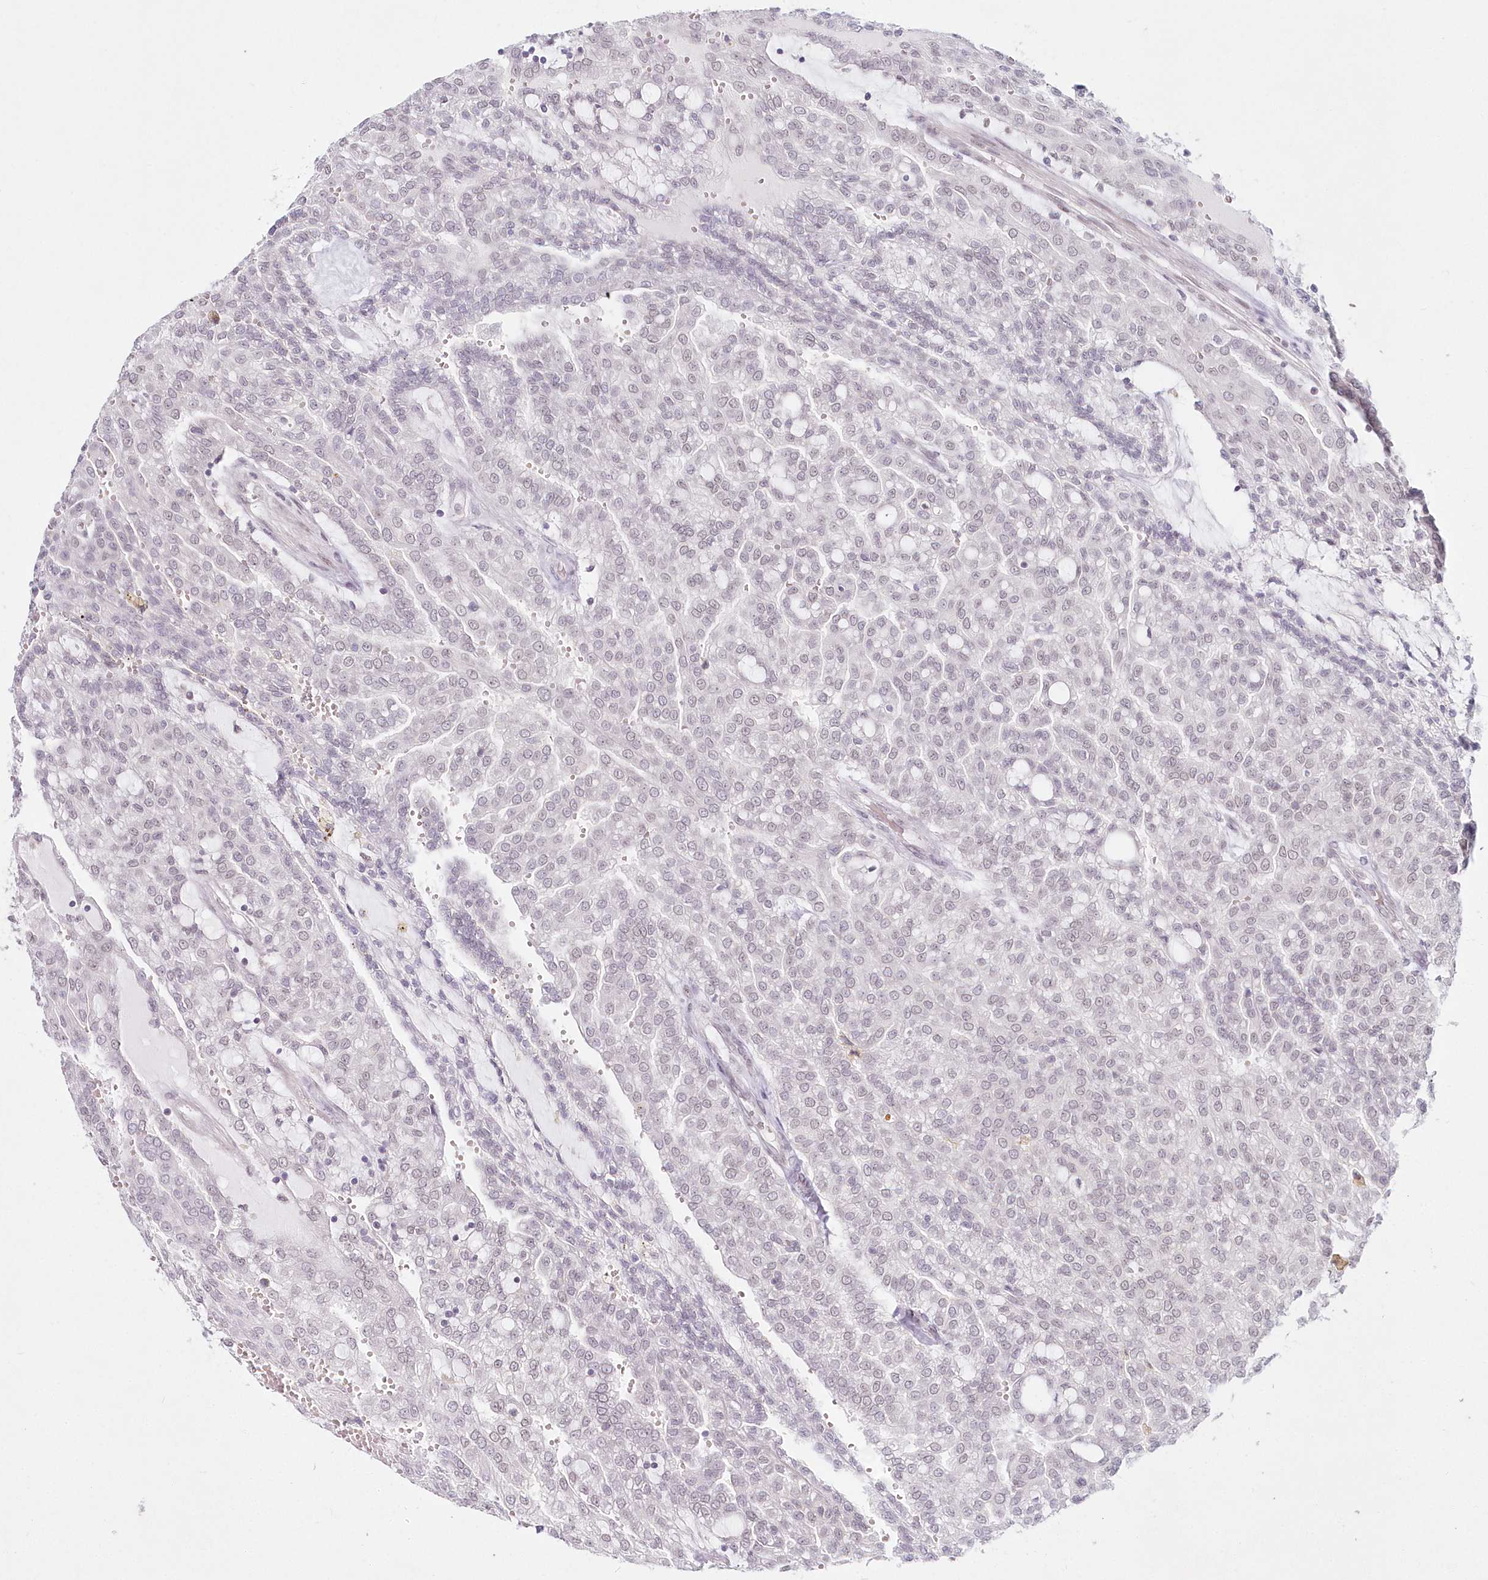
{"staining": {"intensity": "negative", "quantity": "none", "location": "none"}, "tissue": "renal cancer", "cell_type": "Tumor cells", "image_type": "cancer", "snomed": [{"axis": "morphology", "description": "Adenocarcinoma, NOS"}, {"axis": "topography", "description": "Kidney"}], "caption": "A histopathology image of human renal cancer is negative for staining in tumor cells. The staining was performed using DAB (3,3'-diaminobenzidine) to visualize the protein expression in brown, while the nuclei were stained in blue with hematoxylin (Magnification: 20x).", "gene": "HYCC2", "patient": {"sex": "male", "age": 63}}